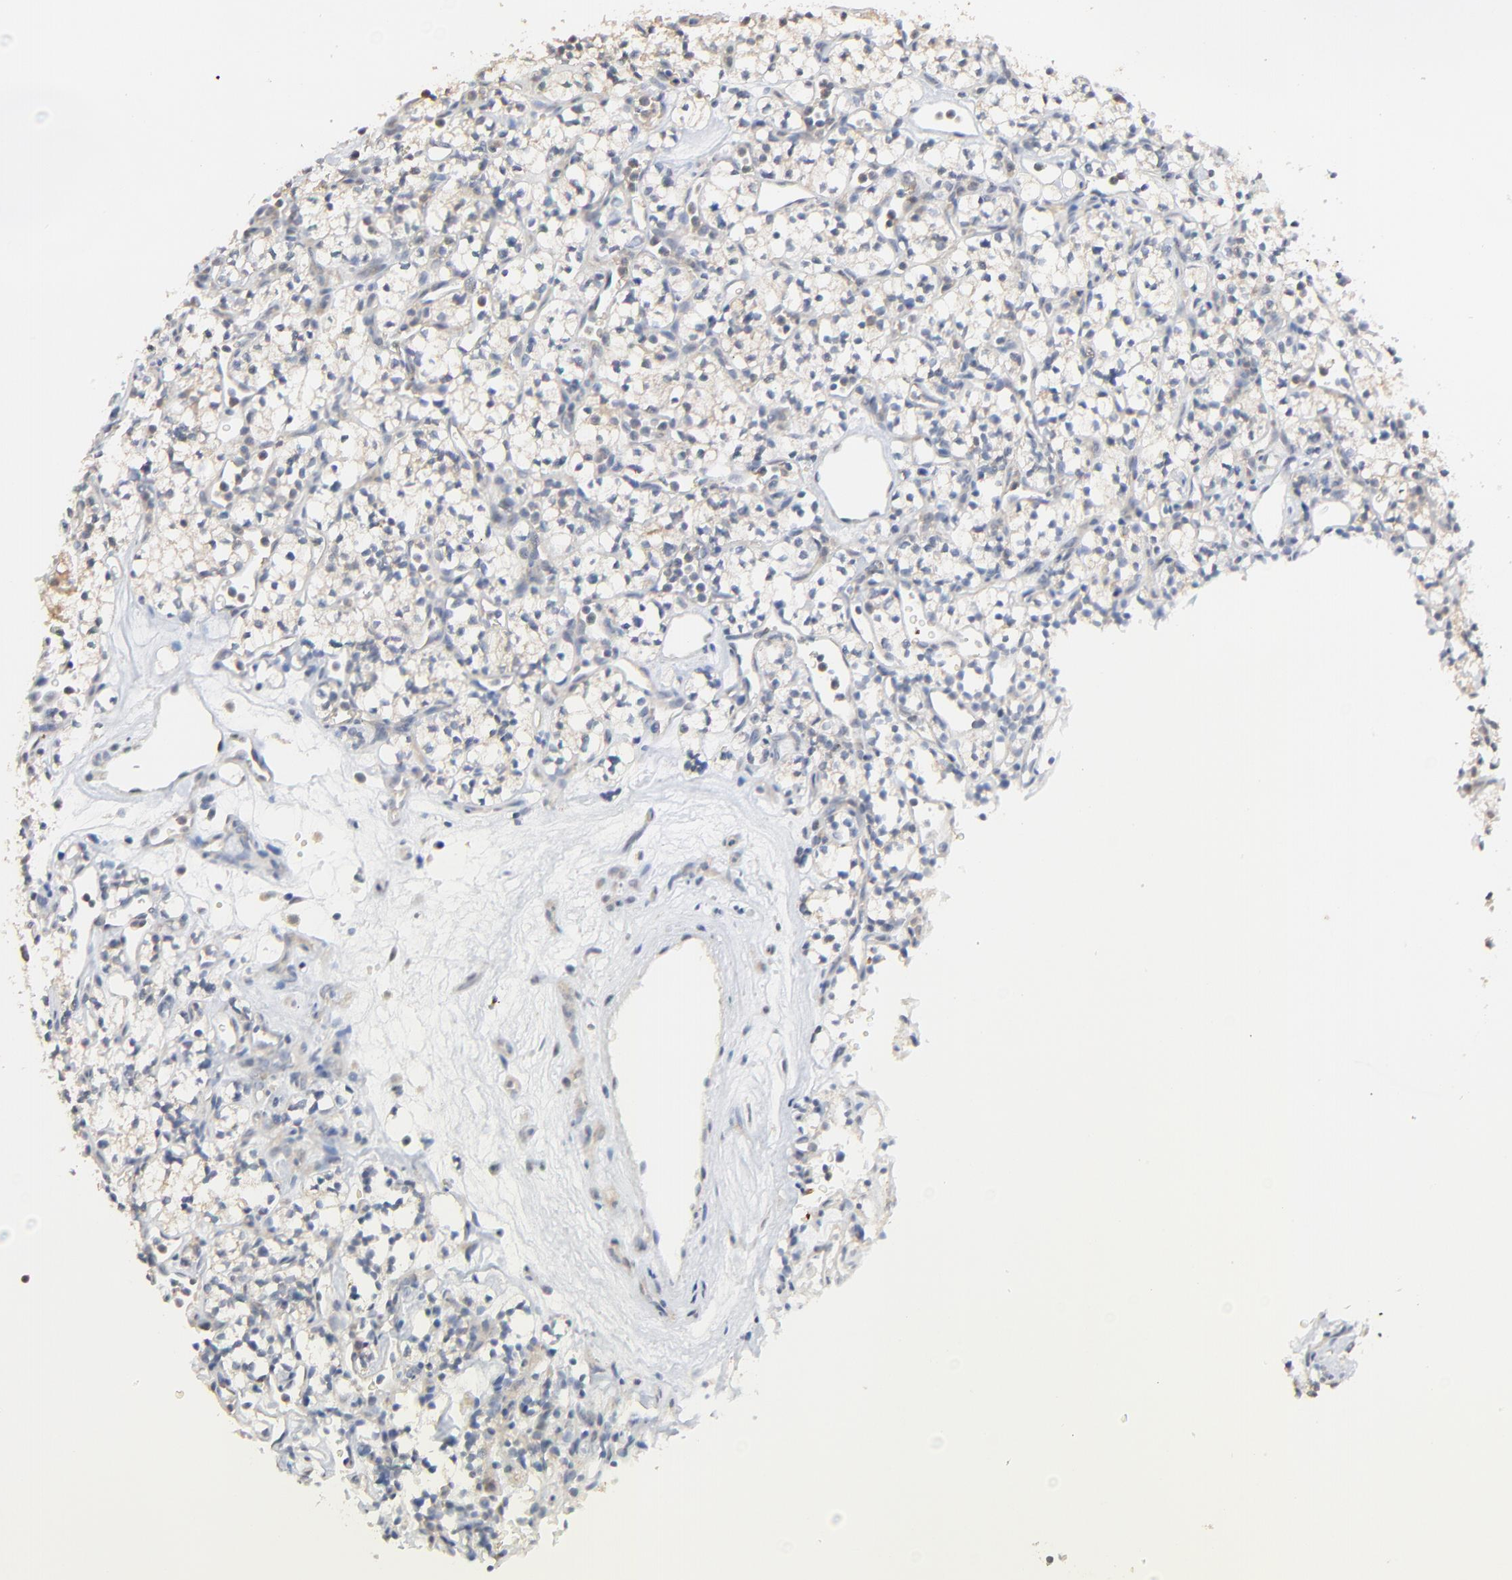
{"staining": {"intensity": "weak", "quantity": ">75%", "location": "cytoplasmic/membranous"}, "tissue": "renal cancer", "cell_type": "Tumor cells", "image_type": "cancer", "snomed": [{"axis": "morphology", "description": "Adenocarcinoma, NOS"}, {"axis": "topography", "description": "Kidney"}], "caption": "Protein expression analysis of adenocarcinoma (renal) reveals weak cytoplasmic/membranous expression in about >75% of tumor cells. (Stains: DAB (3,3'-diaminobenzidine) in brown, nuclei in blue, Microscopy: brightfield microscopy at high magnification).", "gene": "FANCB", "patient": {"sex": "male", "age": 59}}